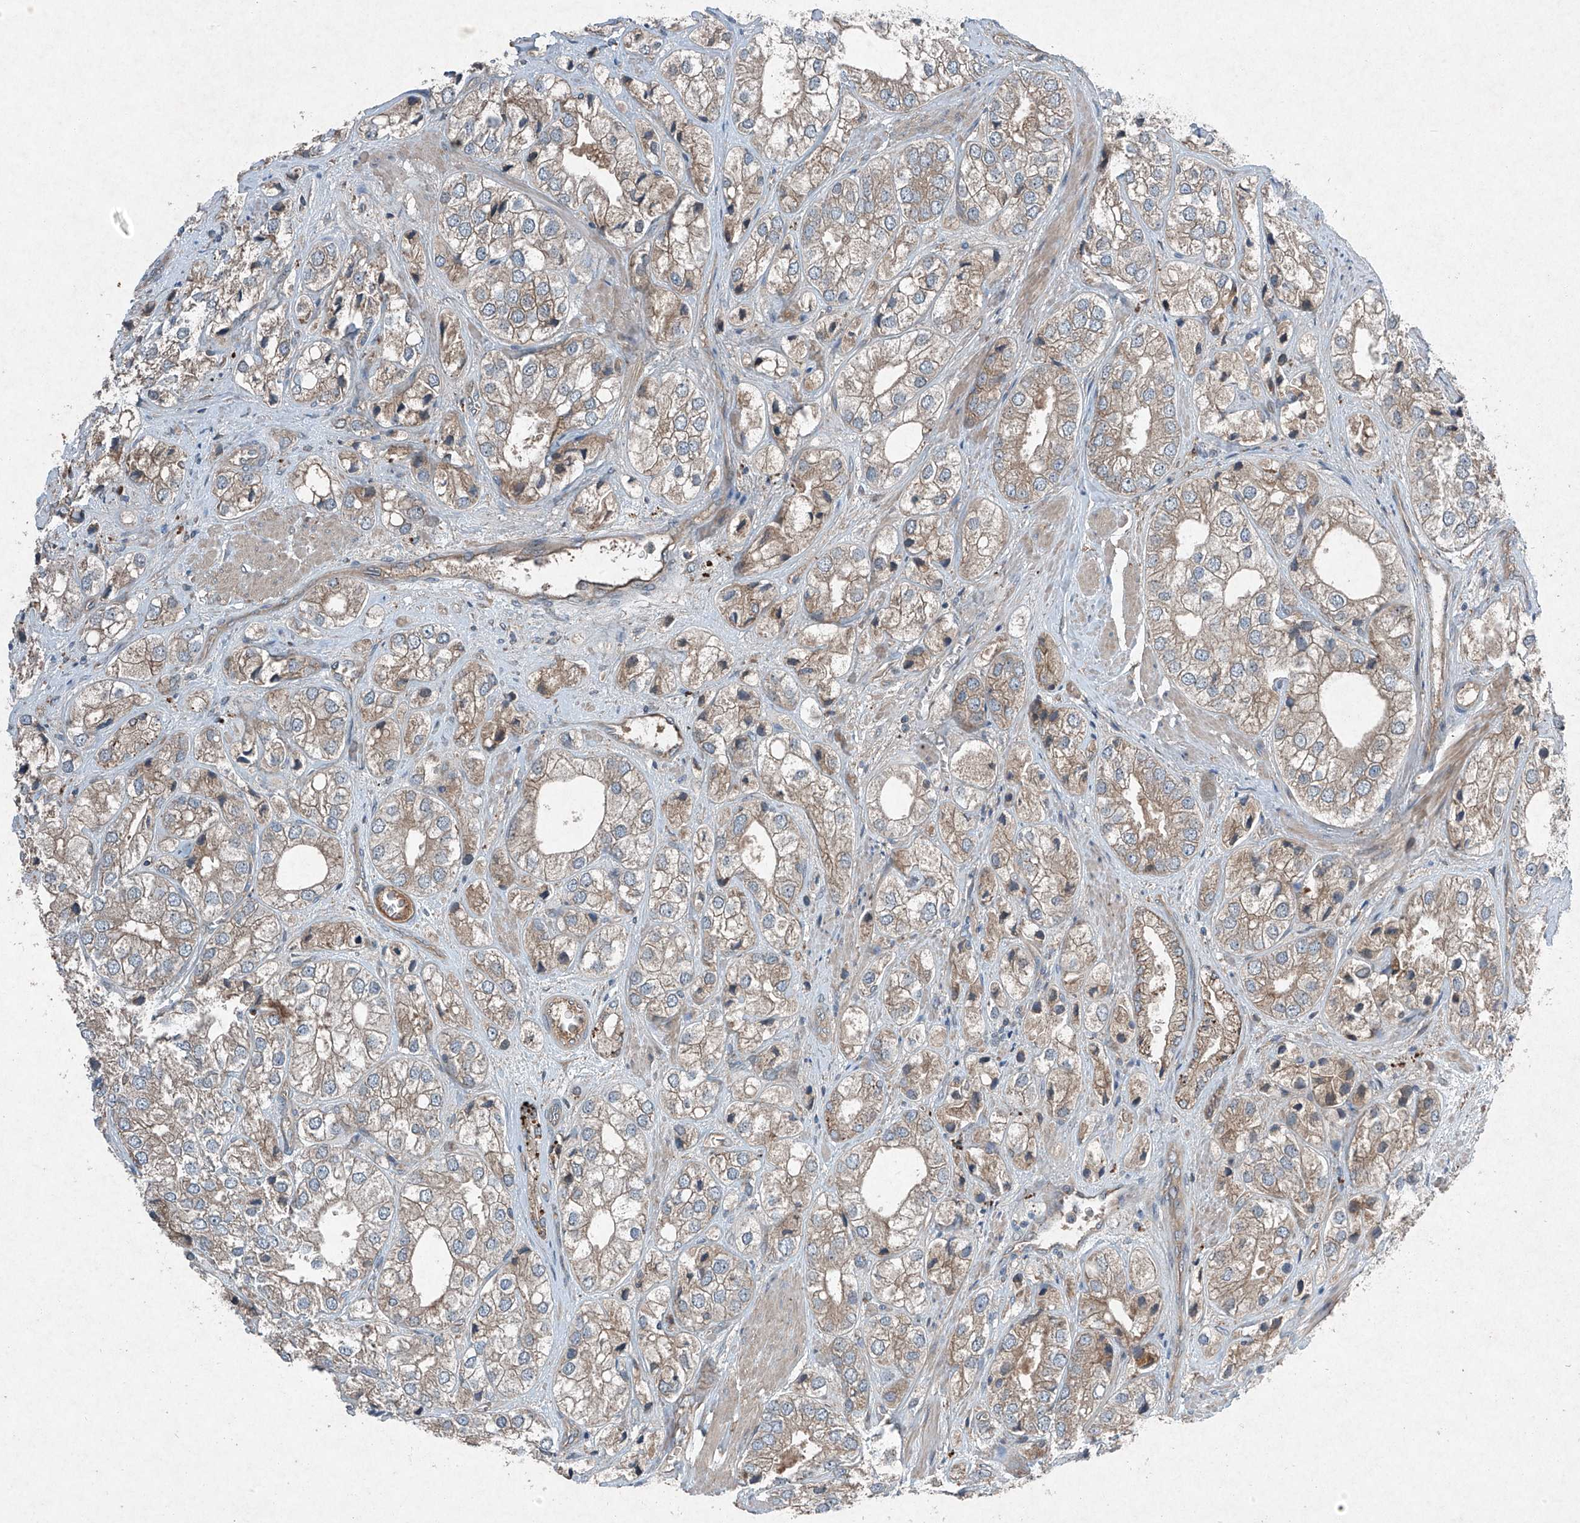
{"staining": {"intensity": "moderate", "quantity": ">75%", "location": "cytoplasmic/membranous"}, "tissue": "prostate cancer", "cell_type": "Tumor cells", "image_type": "cancer", "snomed": [{"axis": "morphology", "description": "Adenocarcinoma, High grade"}, {"axis": "topography", "description": "Prostate"}], "caption": "Tumor cells display medium levels of moderate cytoplasmic/membranous expression in about >75% of cells in human prostate adenocarcinoma (high-grade).", "gene": "FOXRED2", "patient": {"sex": "male", "age": 50}}